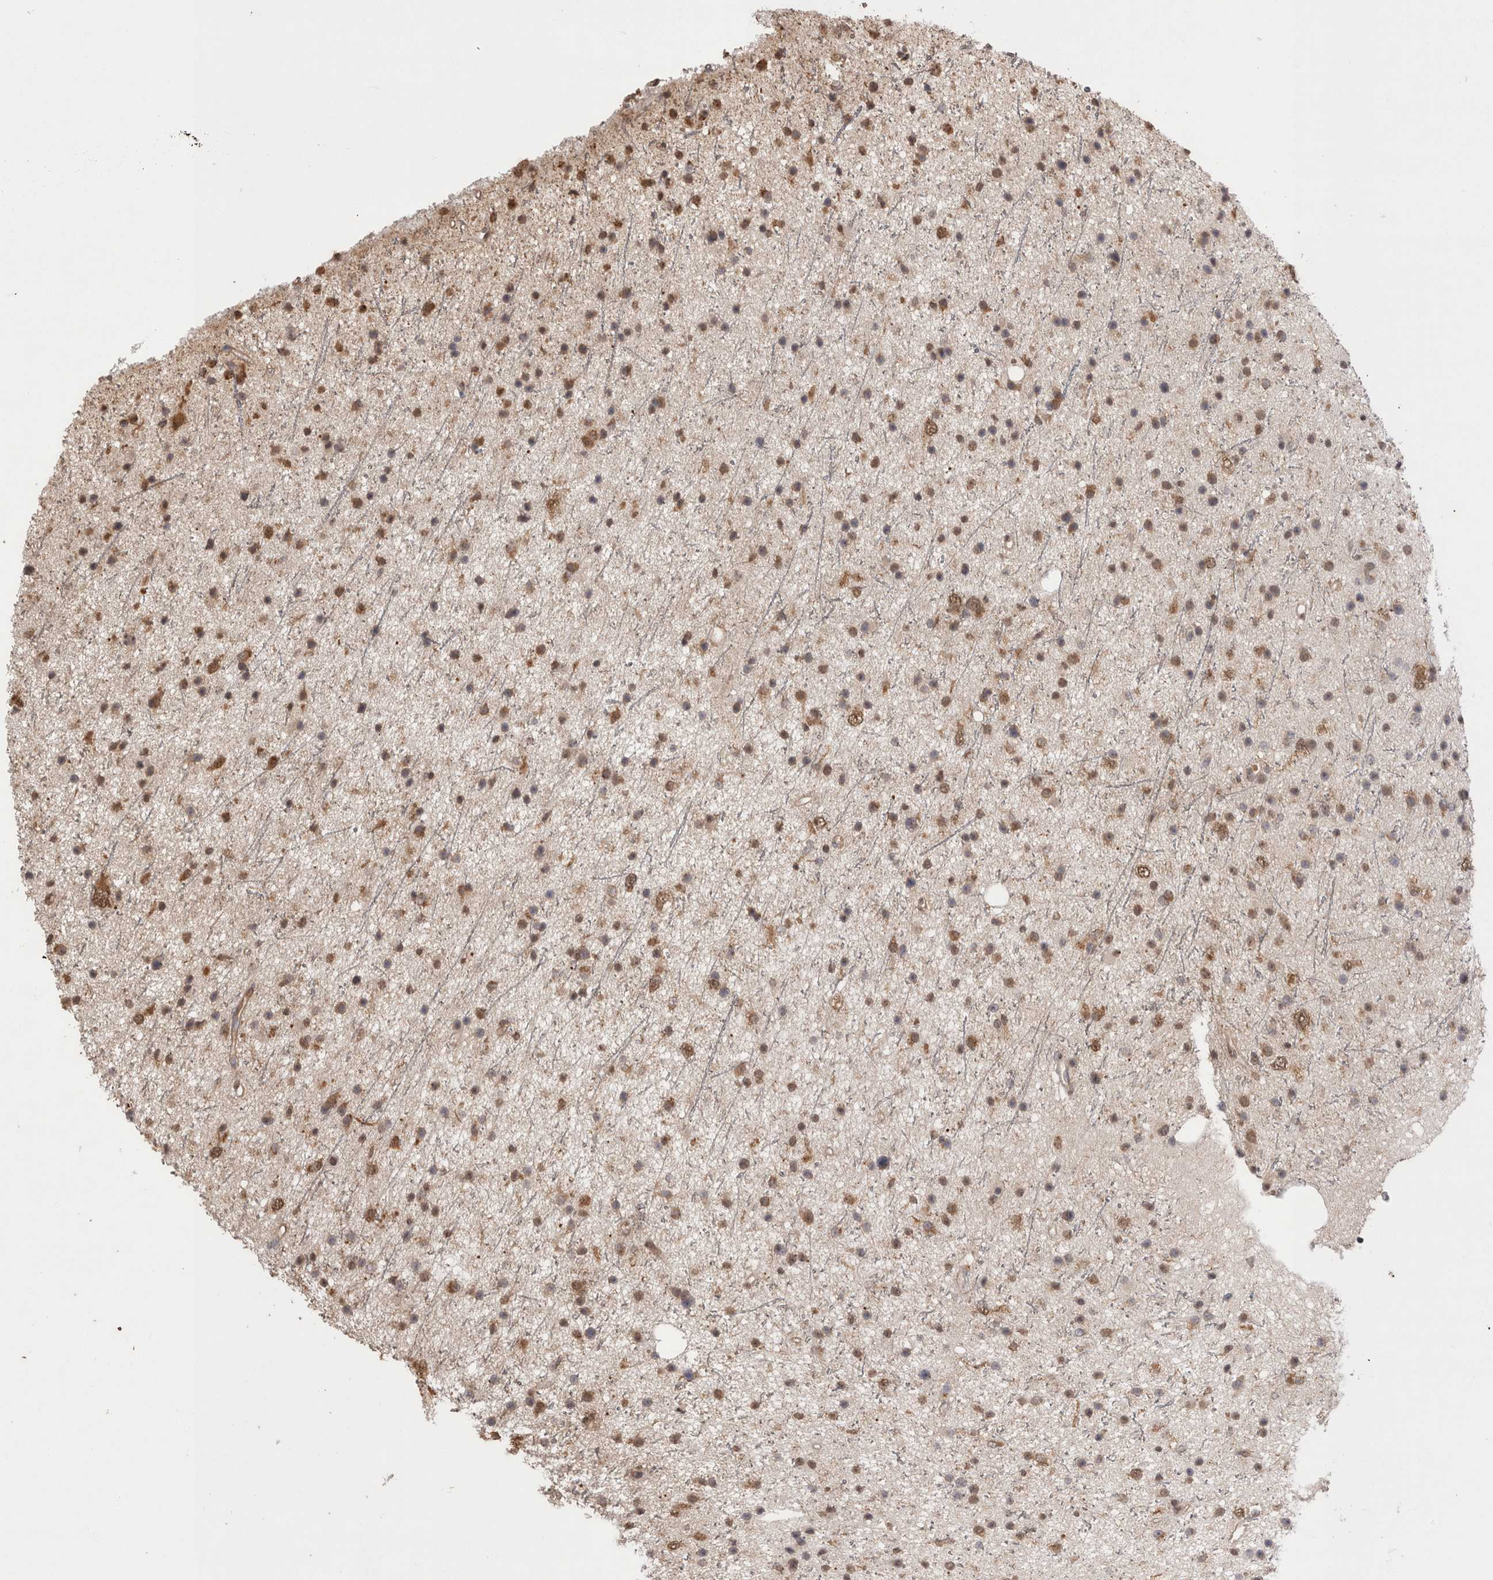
{"staining": {"intensity": "moderate", "quantity": ">75%", "location": "cytoplasmic/membranous,nuclear"}, "tissue": "glioma", "cell_type": "Tumor cells", "image_type": "cancer", "snomed": [{"axis": "morphology", "description": "Glioma, malignant, Low grade"}, {"axis": "topography", "description": "Cerebral cortex"}], "caption": "The micrograph reveals a brown stain indicating the presence of a protein in the cytoplasmic/membranous and nuclear of tumor cells in glioma. (DAB (3,3'-diaminobenzidine) IHC, brown staining for protein, blue staining for nuclei).", "gene": "GRK5", "patient": {"sex": "female", "age": 39}}